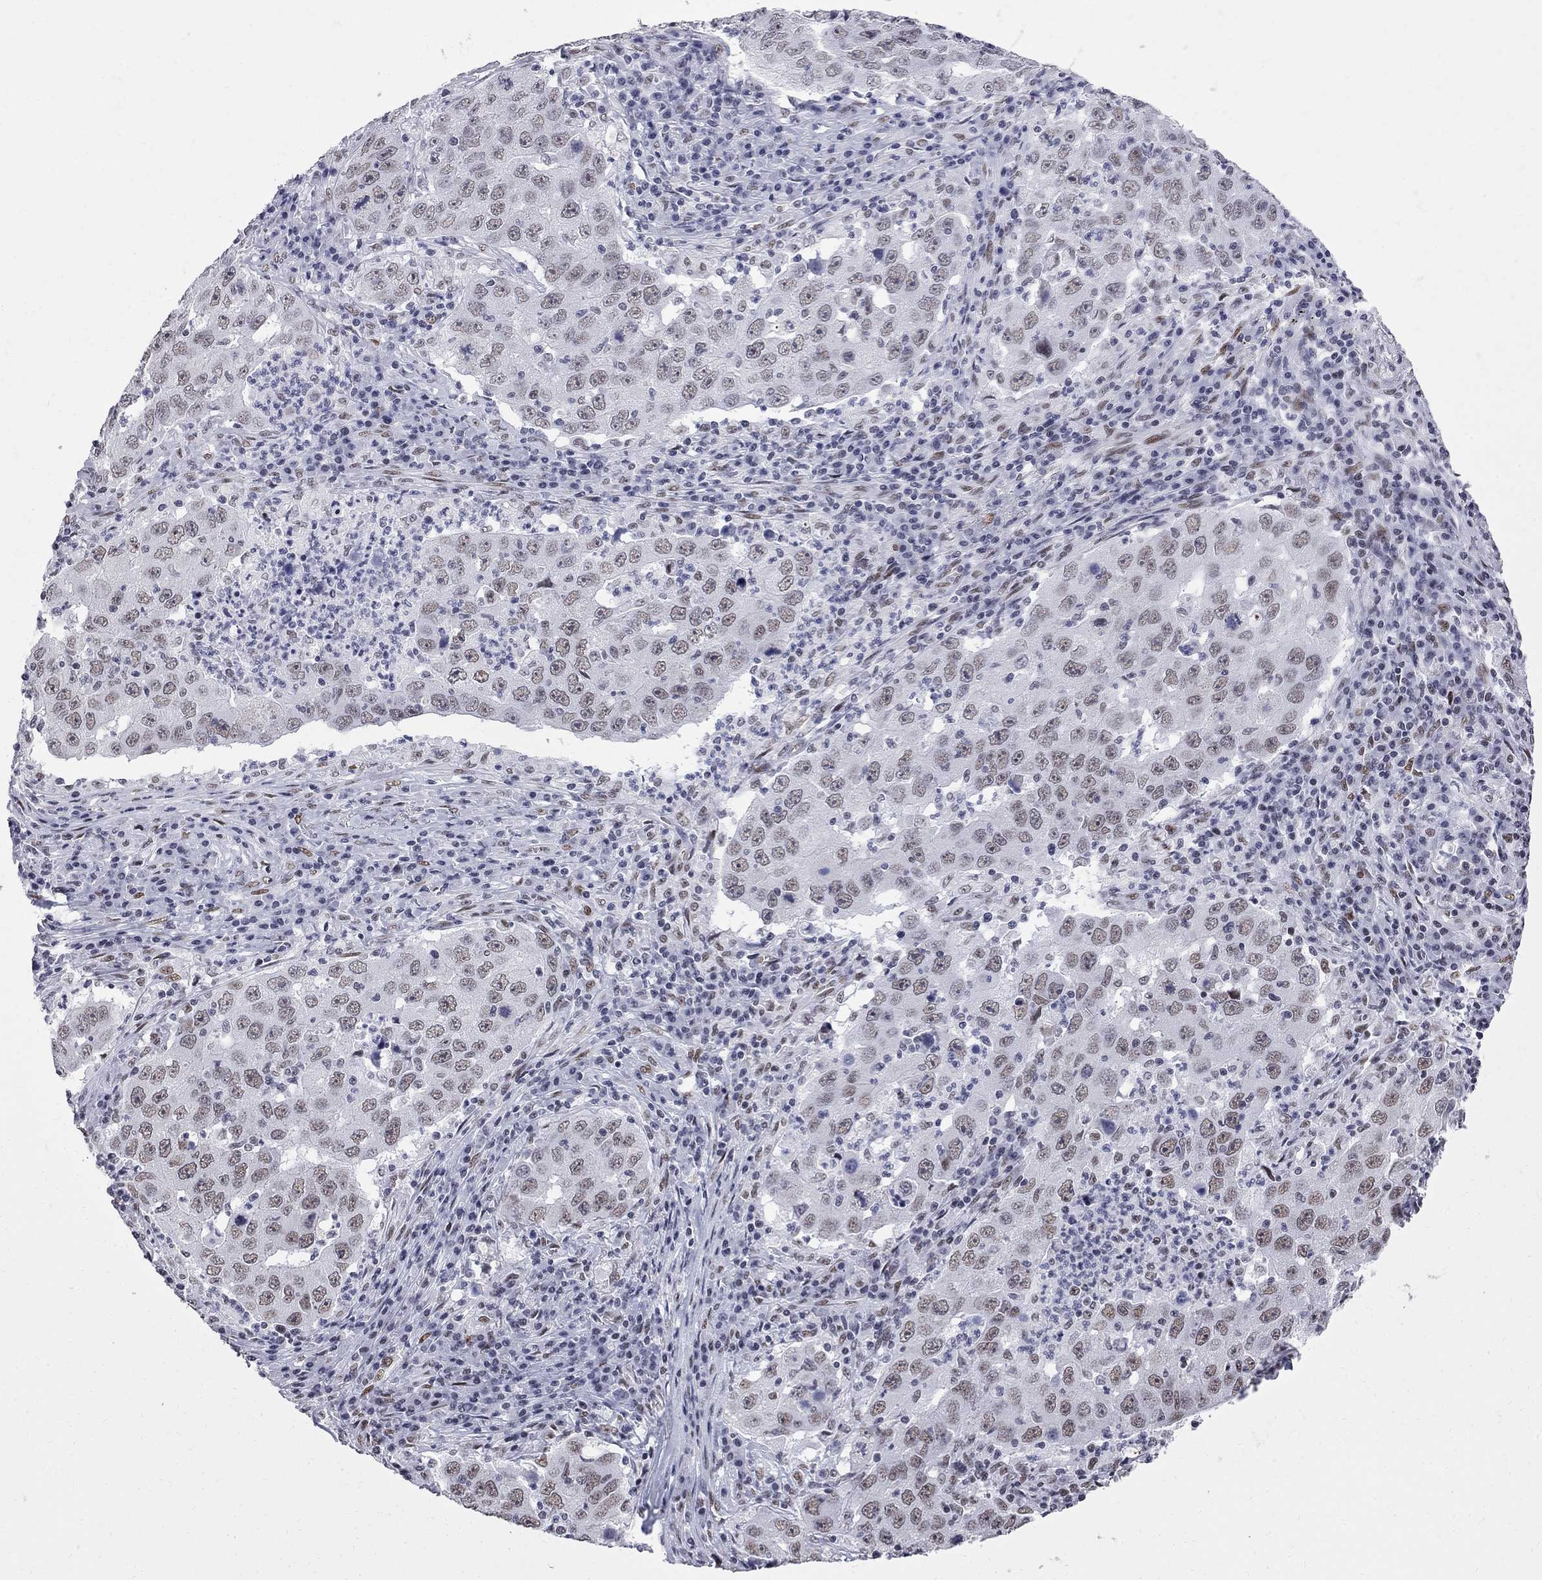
{"staining": {"intensity": "moderate", "quantity": "<25%", "location": "nuclear"}, "tissue": "lung cancer", "cell_type": "Tumor cells", "image_type": "cancer", "snomed": [{"axis": "morphology", "description": "Adenocarcinoma, NOS"}, {"axis": "topography", "description": "Lung"}], "caption": "Approximately <25% of tumor cells in lung cancer reveal moderate nuclear protein expression as visualized by brown immunohistochemical staining.", "gene": "ZBTB47", "patient": {"sex": "male", "age": 73}}